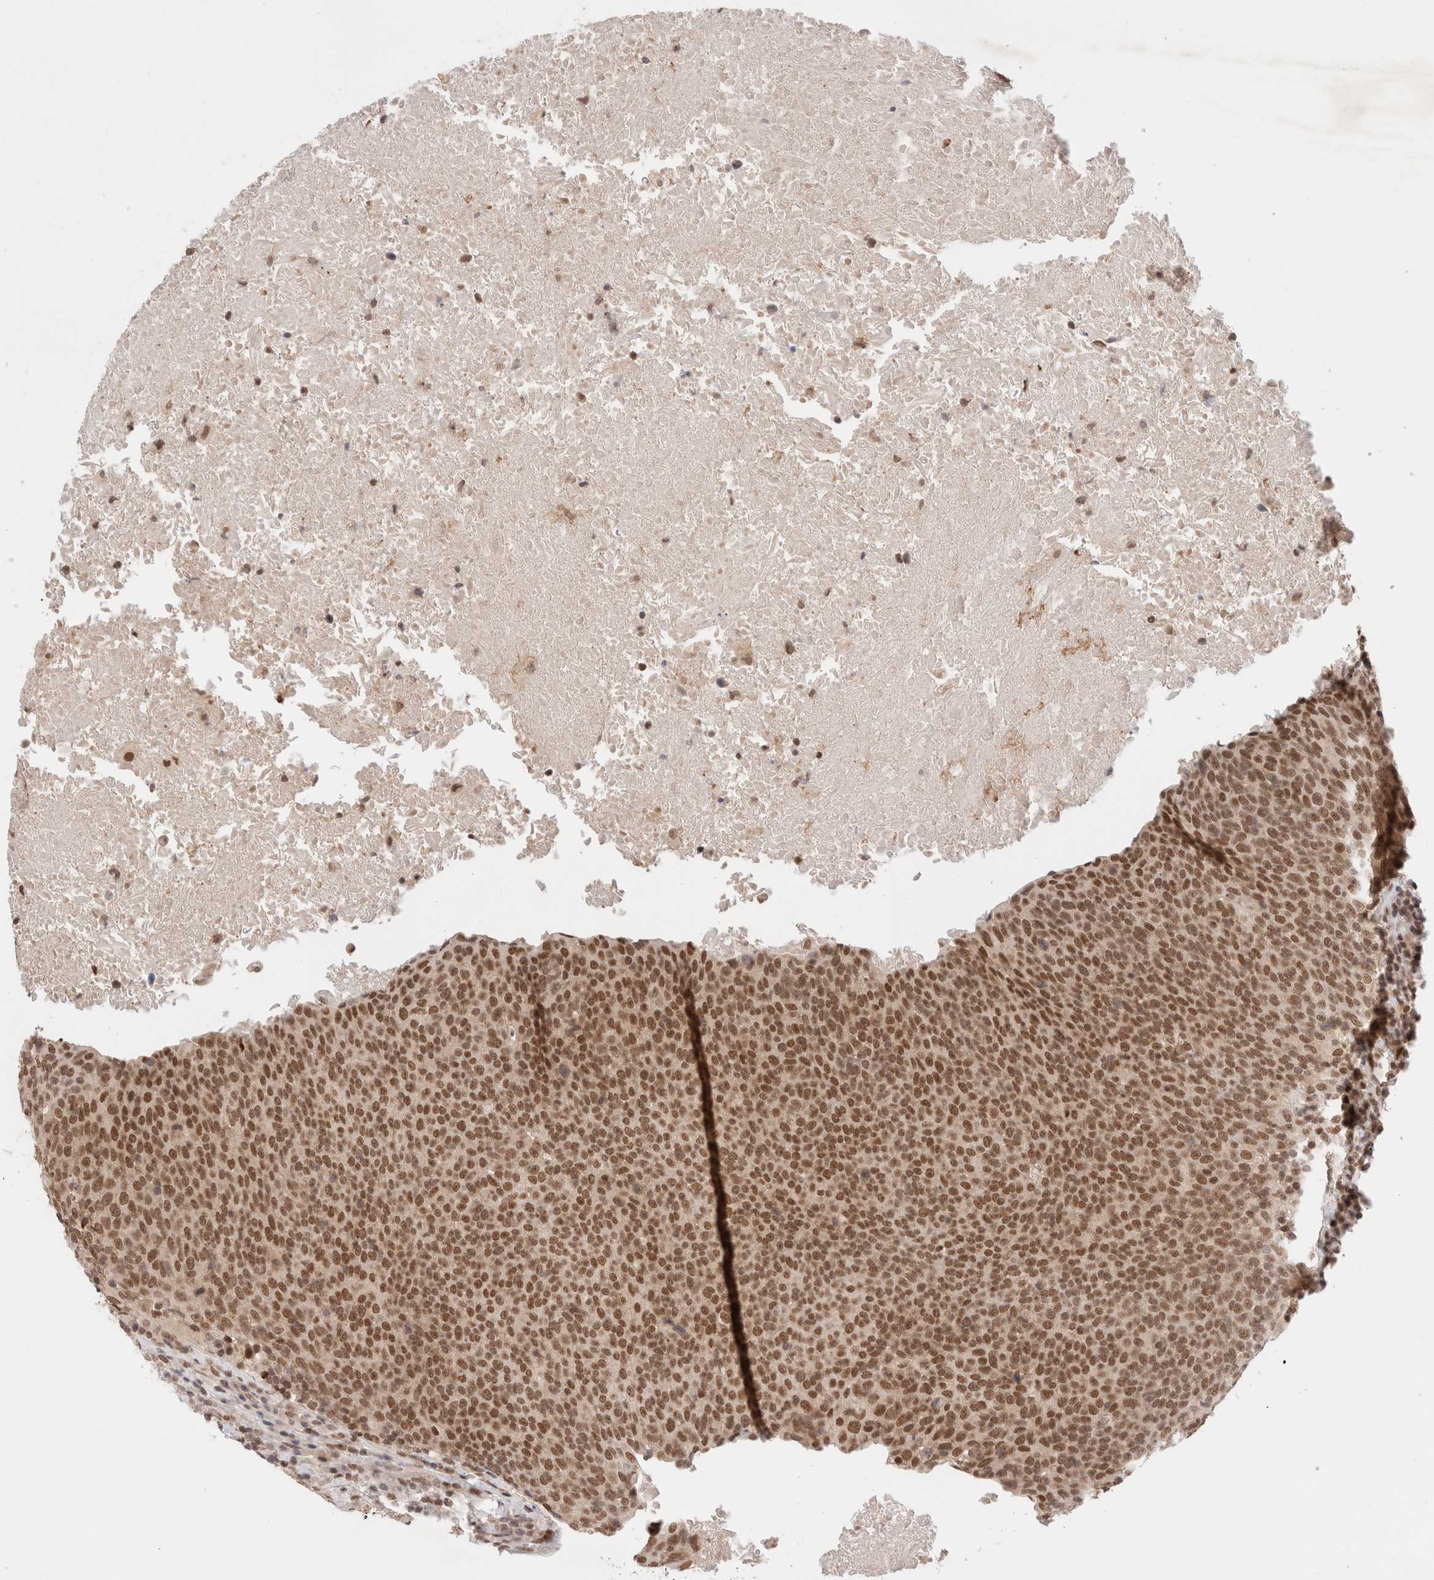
{"staining": {"intensity": "moderate", "quantity": ">75%", "location": "nuclear"}, "tissue": "head and neck cancer", "cell_type": "Tumor cells", "image_type": "cancer", "snomed": [{"axis": "morphology", "description": "Squamous cell carcinoma, NOS"}, {"axis": "morphology", "description": "Squamous cell carcinoma, metastatic, NOS"}, {"axis": "topography", "description": "Lymph node"}, {"axis": "topography", "description": "Head-Neck"}], "caption": "High-magnification brightfield microscopy of squamous cell carcinoma (head and neck) stained with DAB (3,3'-diaminobenzidine) (brown) and counterstained with hematoxylin (blue). tumor cells exhibit moderate nuclear expression is seen in about>75% of cells.", "gene": "GATAD2A", "patient": {"sex": "male", "age": 62}}